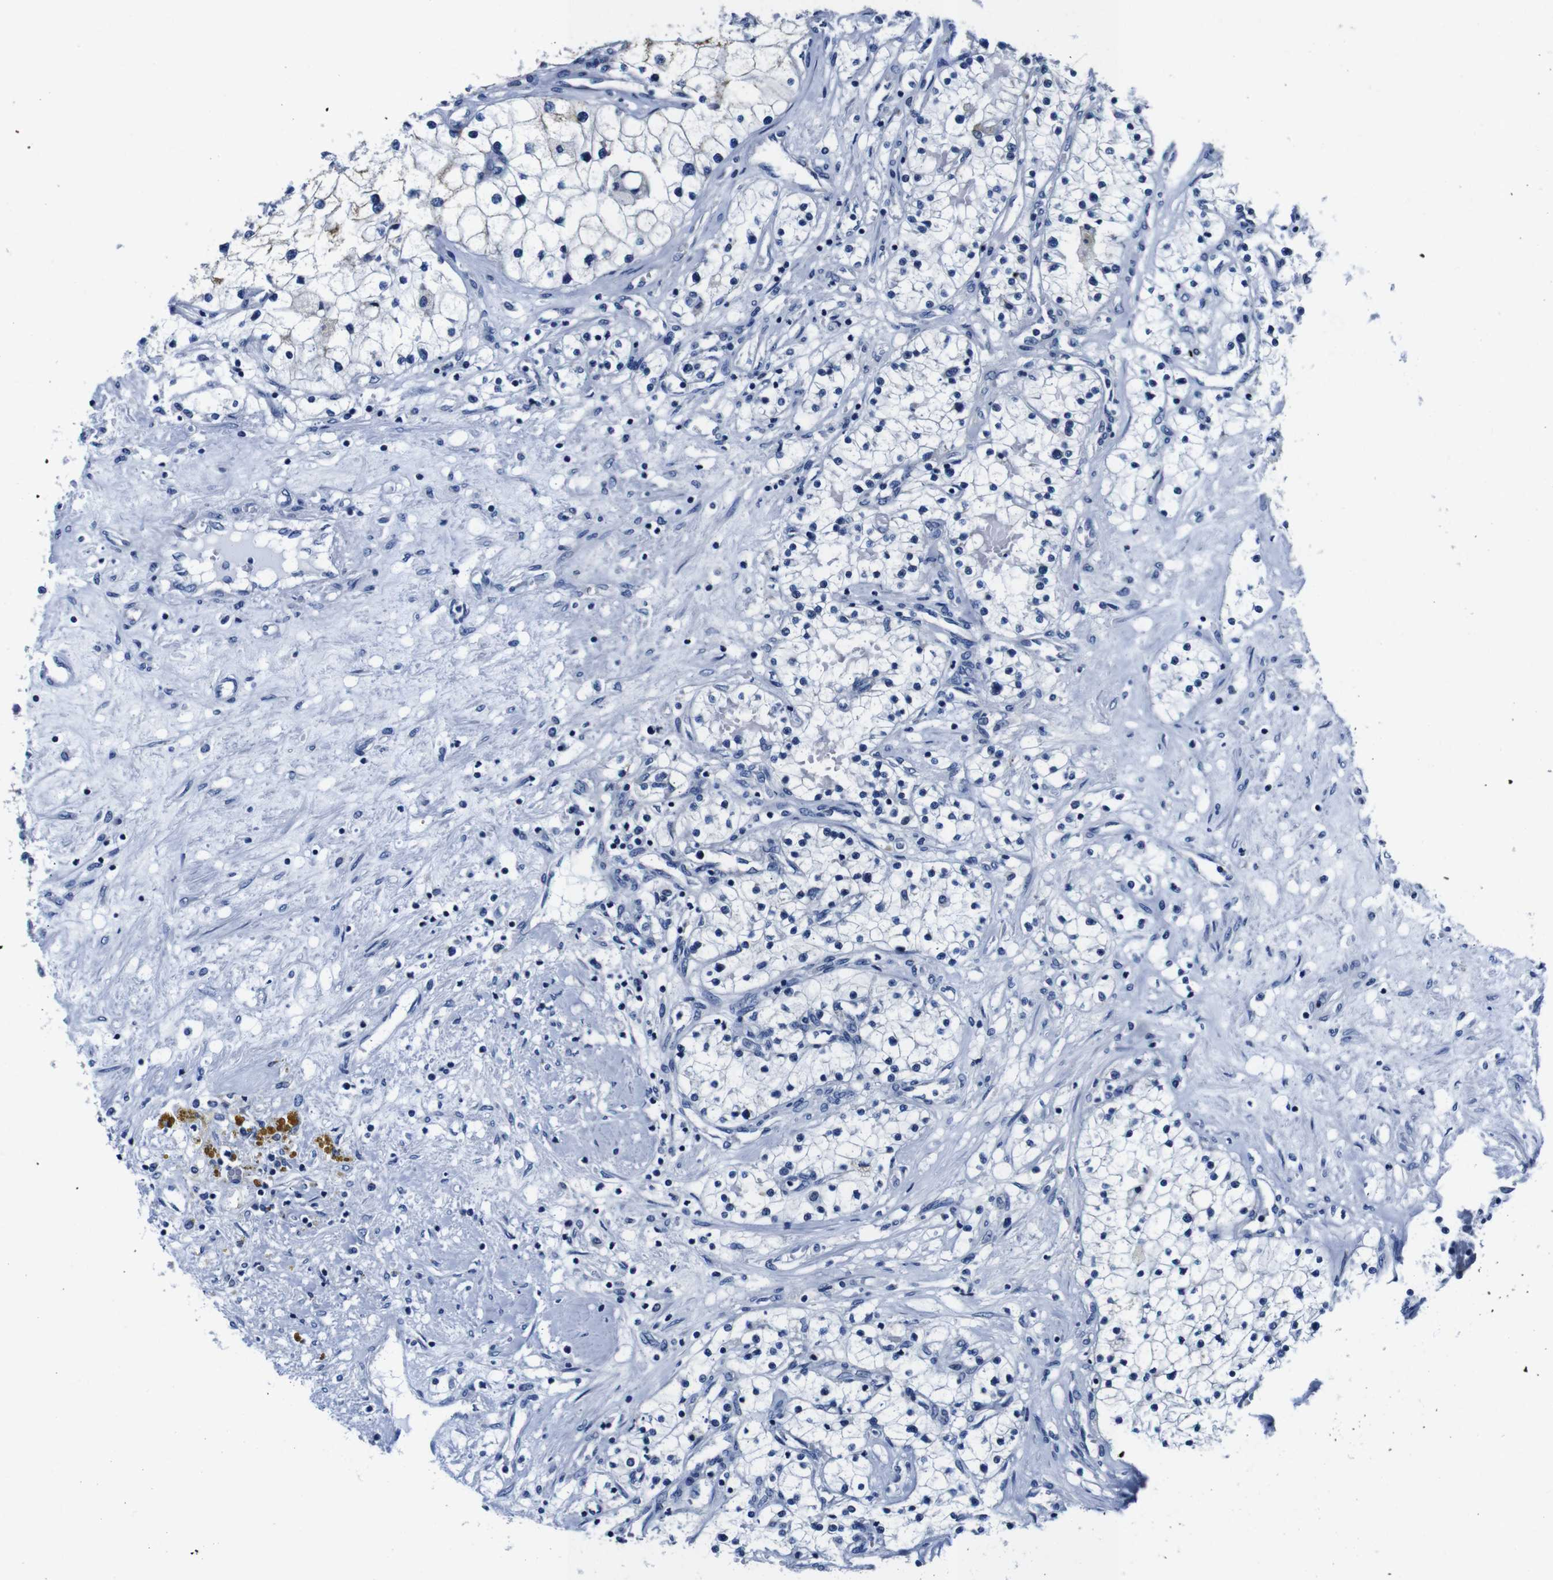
{"staining": {"intensity": "negative", "quantity": "none", "location": "none"}, "tissue": "renal cancer", "cell_type": "Tumor cells", "image_type": "cancer", "snomed": [{"axis": "morphology", "description": "Adenocarcinoma, NOS"}, {"axis": "topography", "description": "Kidney"}], "caption": "A micrograph of renal cancer stained for a protein reveals no brown staining in tumor cells.", "gene": "SNX19", "patient": {"sex": "male", "age": 68}}